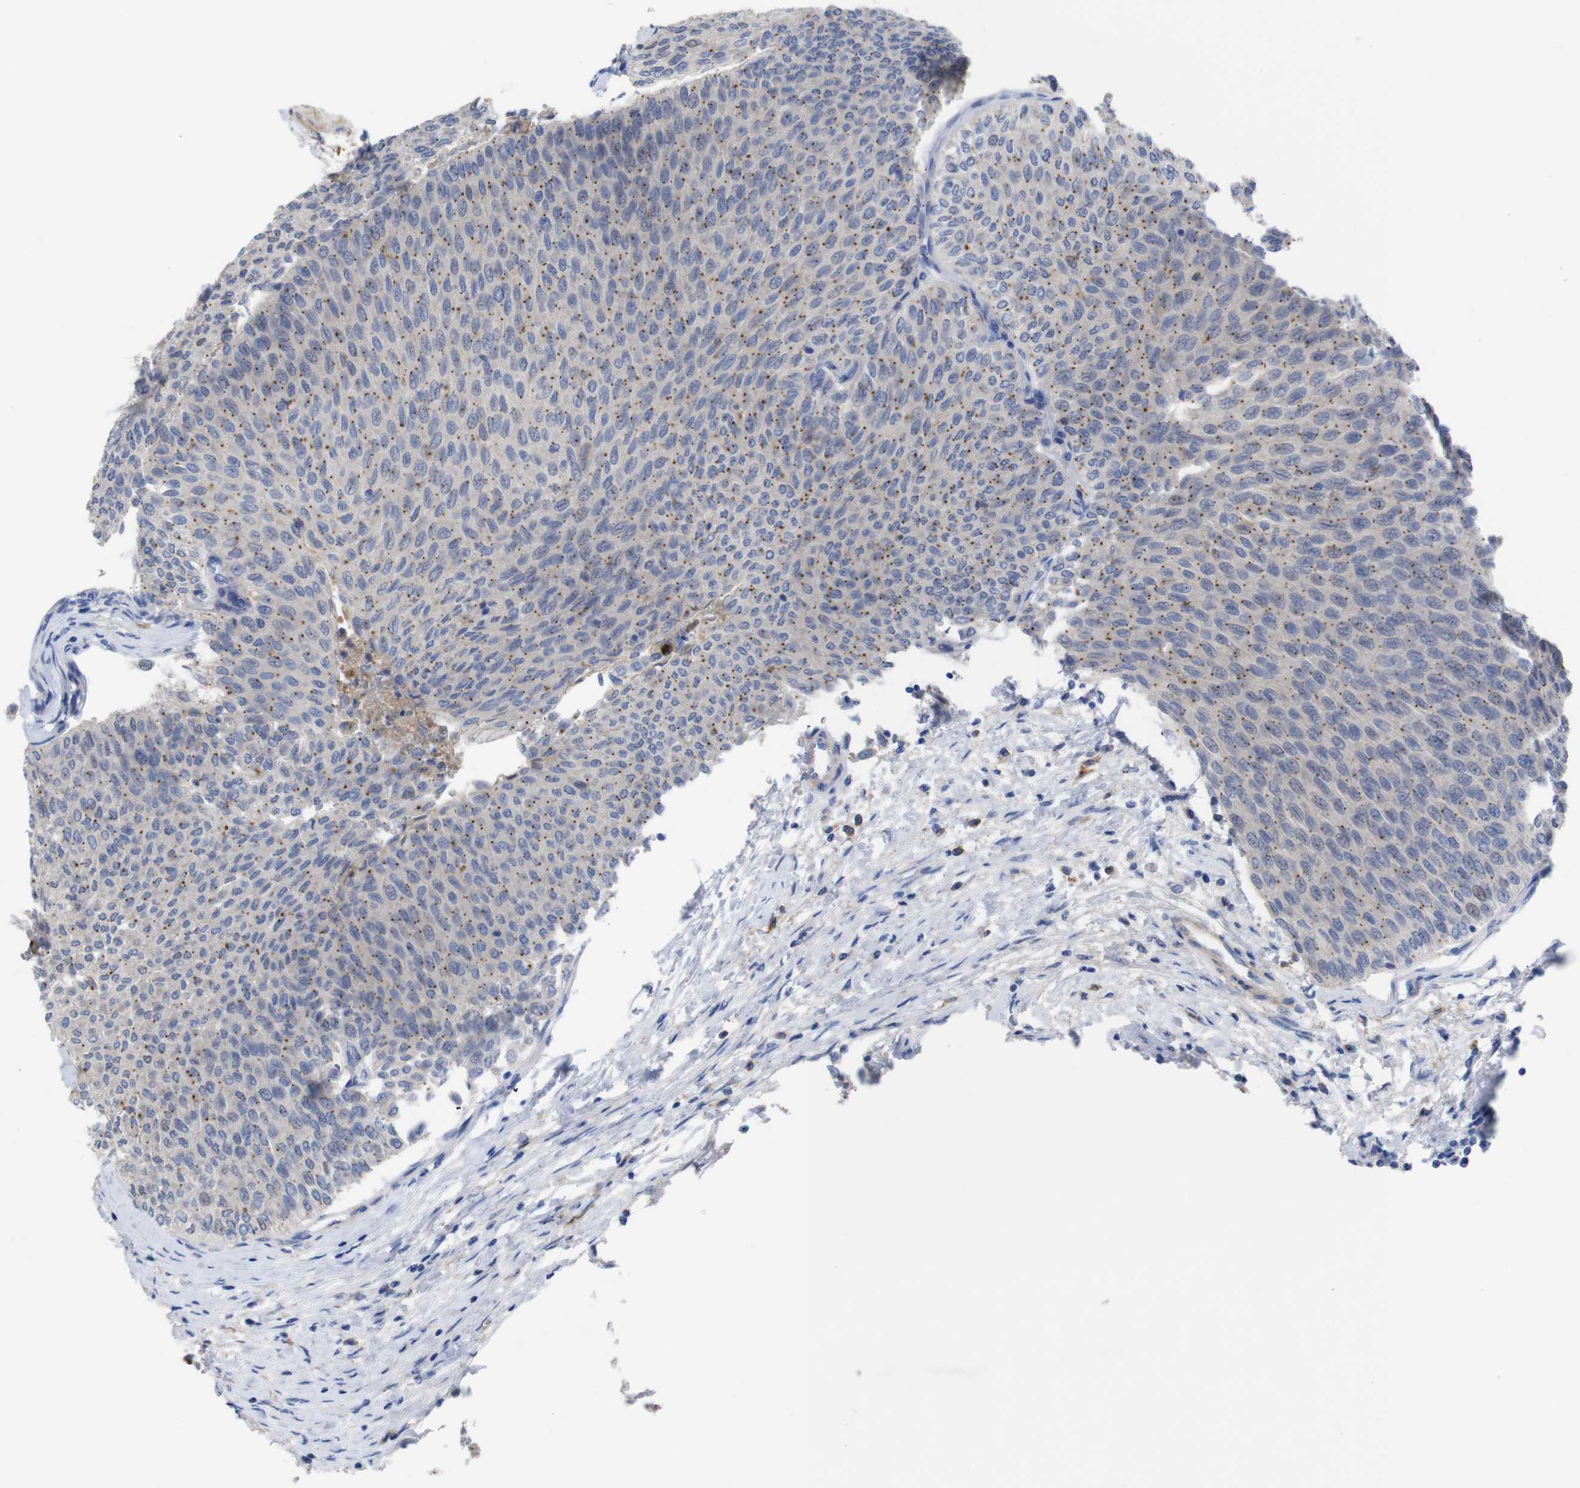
{"staining": {"intensity": "negative", "quantity": "none", "location": "none"}, "tissue": "urothelial cancer", "cell_type": "Tumor cells", "image_type": "cancer", "snomed": [{"axis": "morphology", "description": "Urothelial carcinoma, Low grade"}, {"axis": "topography", "description": "Urinary bladder"}], "caption": "A photomicrograph of urothelial cancer stained for a protein reveals no brown staining in tumor cells.", "gene": "C5AR1", "patient": {"sex": "male", "age": 78}}